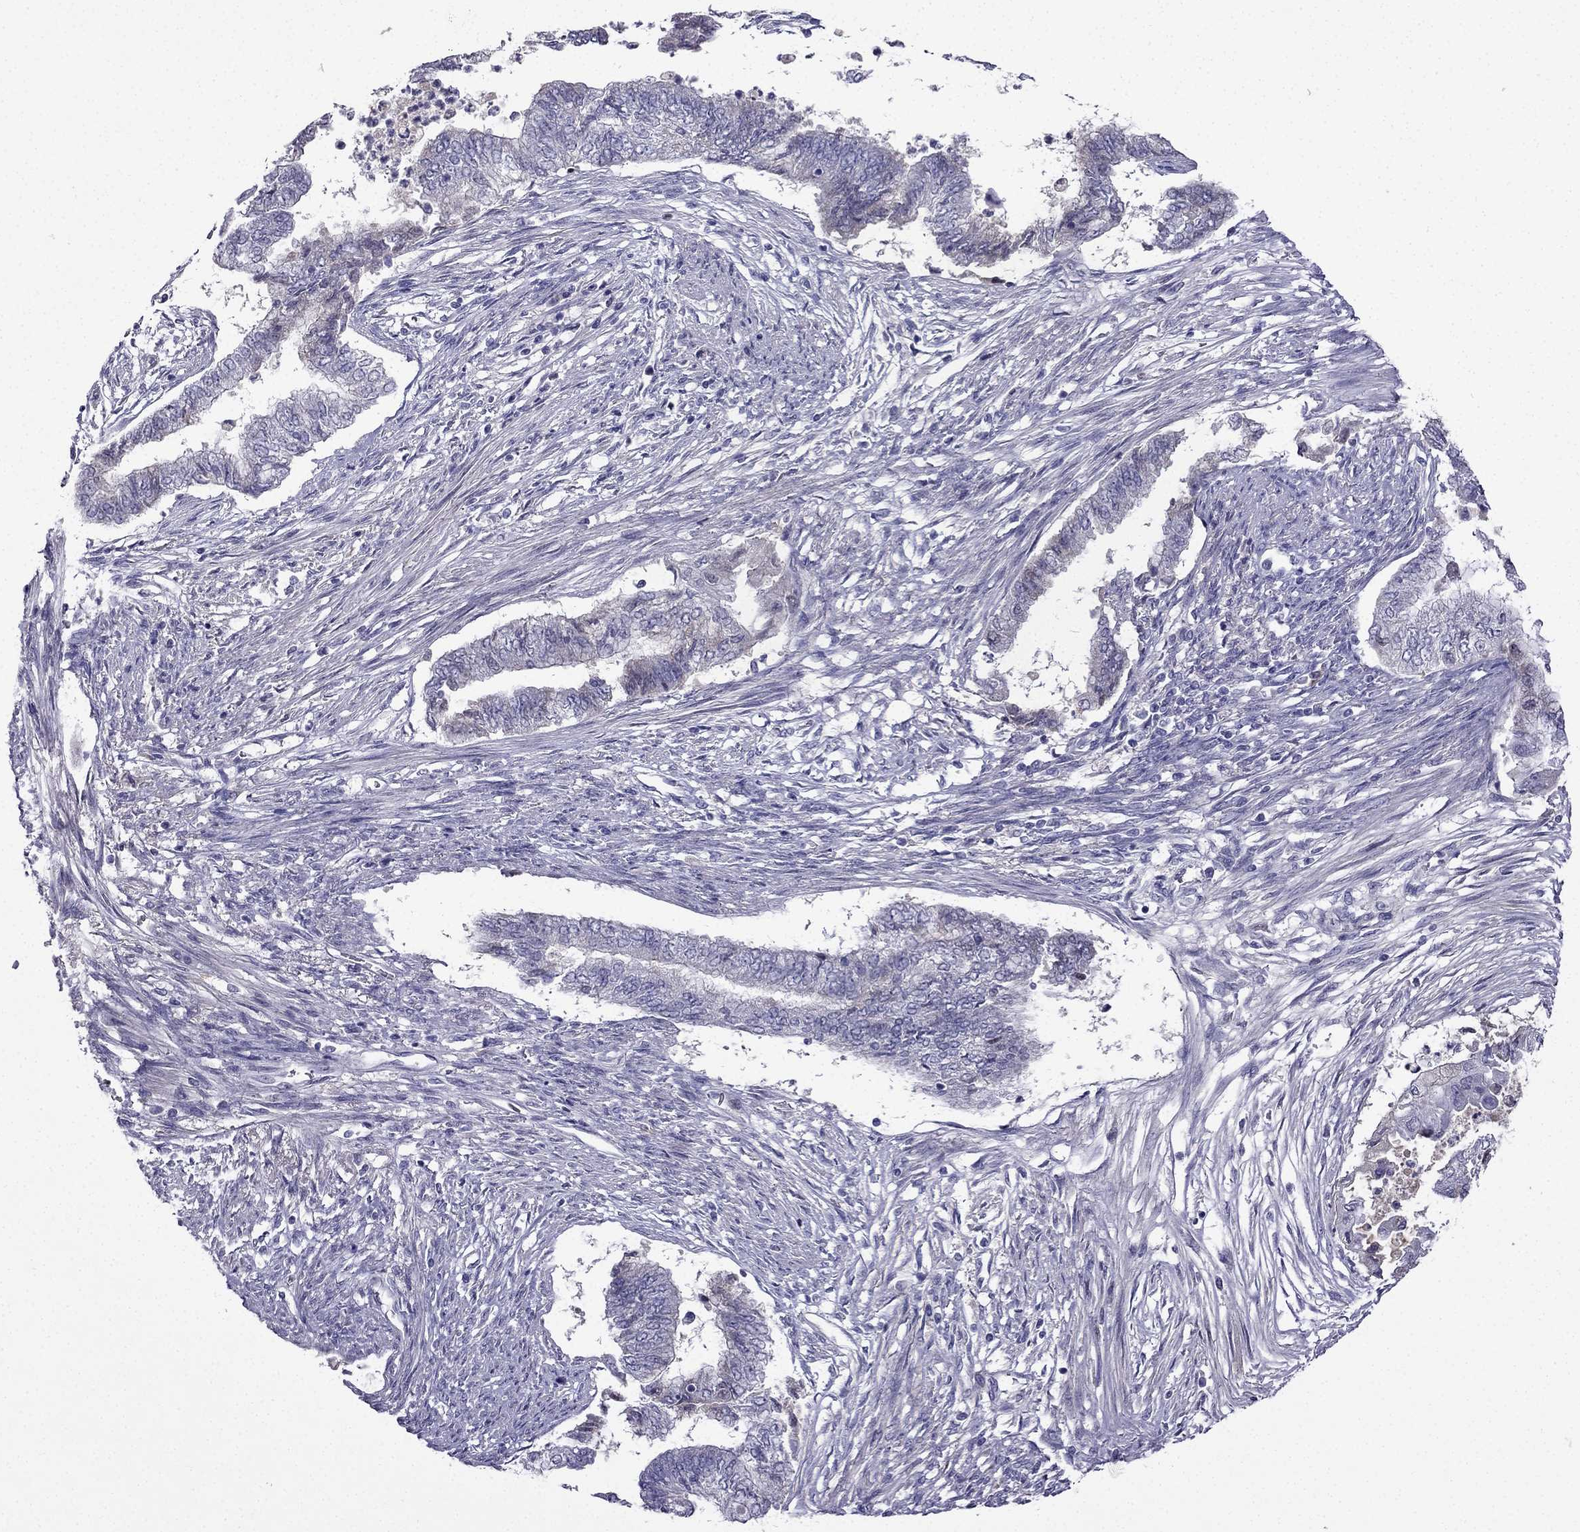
{"staining": {"intensity": "negative", "quantity": "none", "location": "none"}, "tissue": "endometrial cancer", "cell_type": "Tumor cells", "image_type": "cancer", "snomed": [{"axis": "morphology", "description": "Adenocarcinoma, NOS"}, {"axis": "topography", "description": "Endometrium"}], "caption": "Tumor cells are negative for protein expression in human endometrial cancer. (DAB (3,3'-diaminobenzidine) immunohistochemistry (IHC), high magnification).", "gene": "UHRF1", "patient": {"sex": "female", "age": 65}}